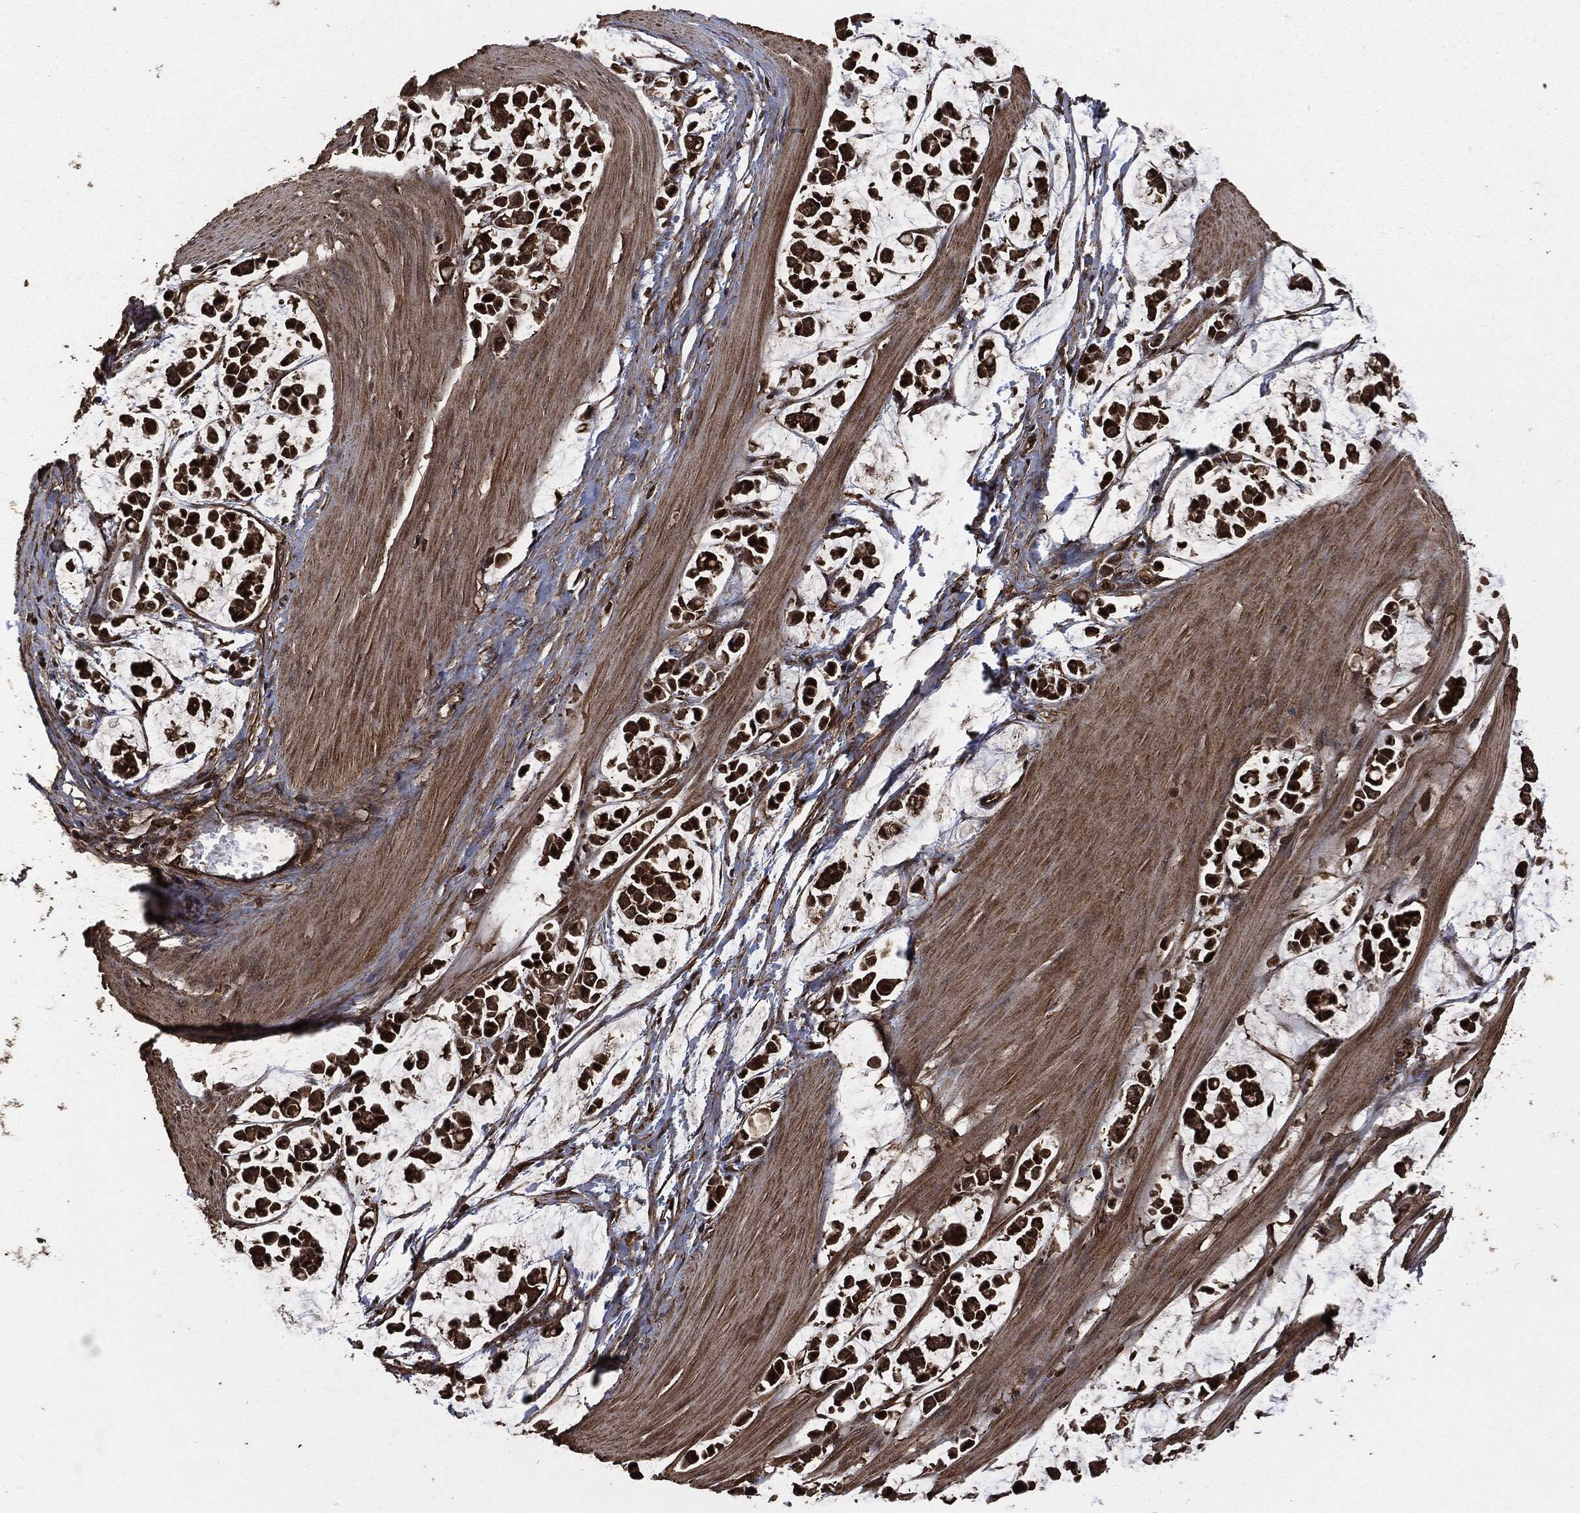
{"staining": {"intensity": "strong", "quantity": ">75%", "location": "cytoplasmic/membranous"}, "tissue": "stomach cancer", "cell_type": "Tumor cells", "image_type": "cancer", "snomed": [{"axis": "morphology", "description": "Adenocarcinoma, NOS"}, {"axis": "topography", "description": "Stomach"}], "caption": "Human stomach cancer stained for a protein (brown) reveals strong cytoplasmic/membranous positive staining in approximately >75% of tumor cells.", "gene": "HRAS", "patient": {"sex": "male", "age": 82}}